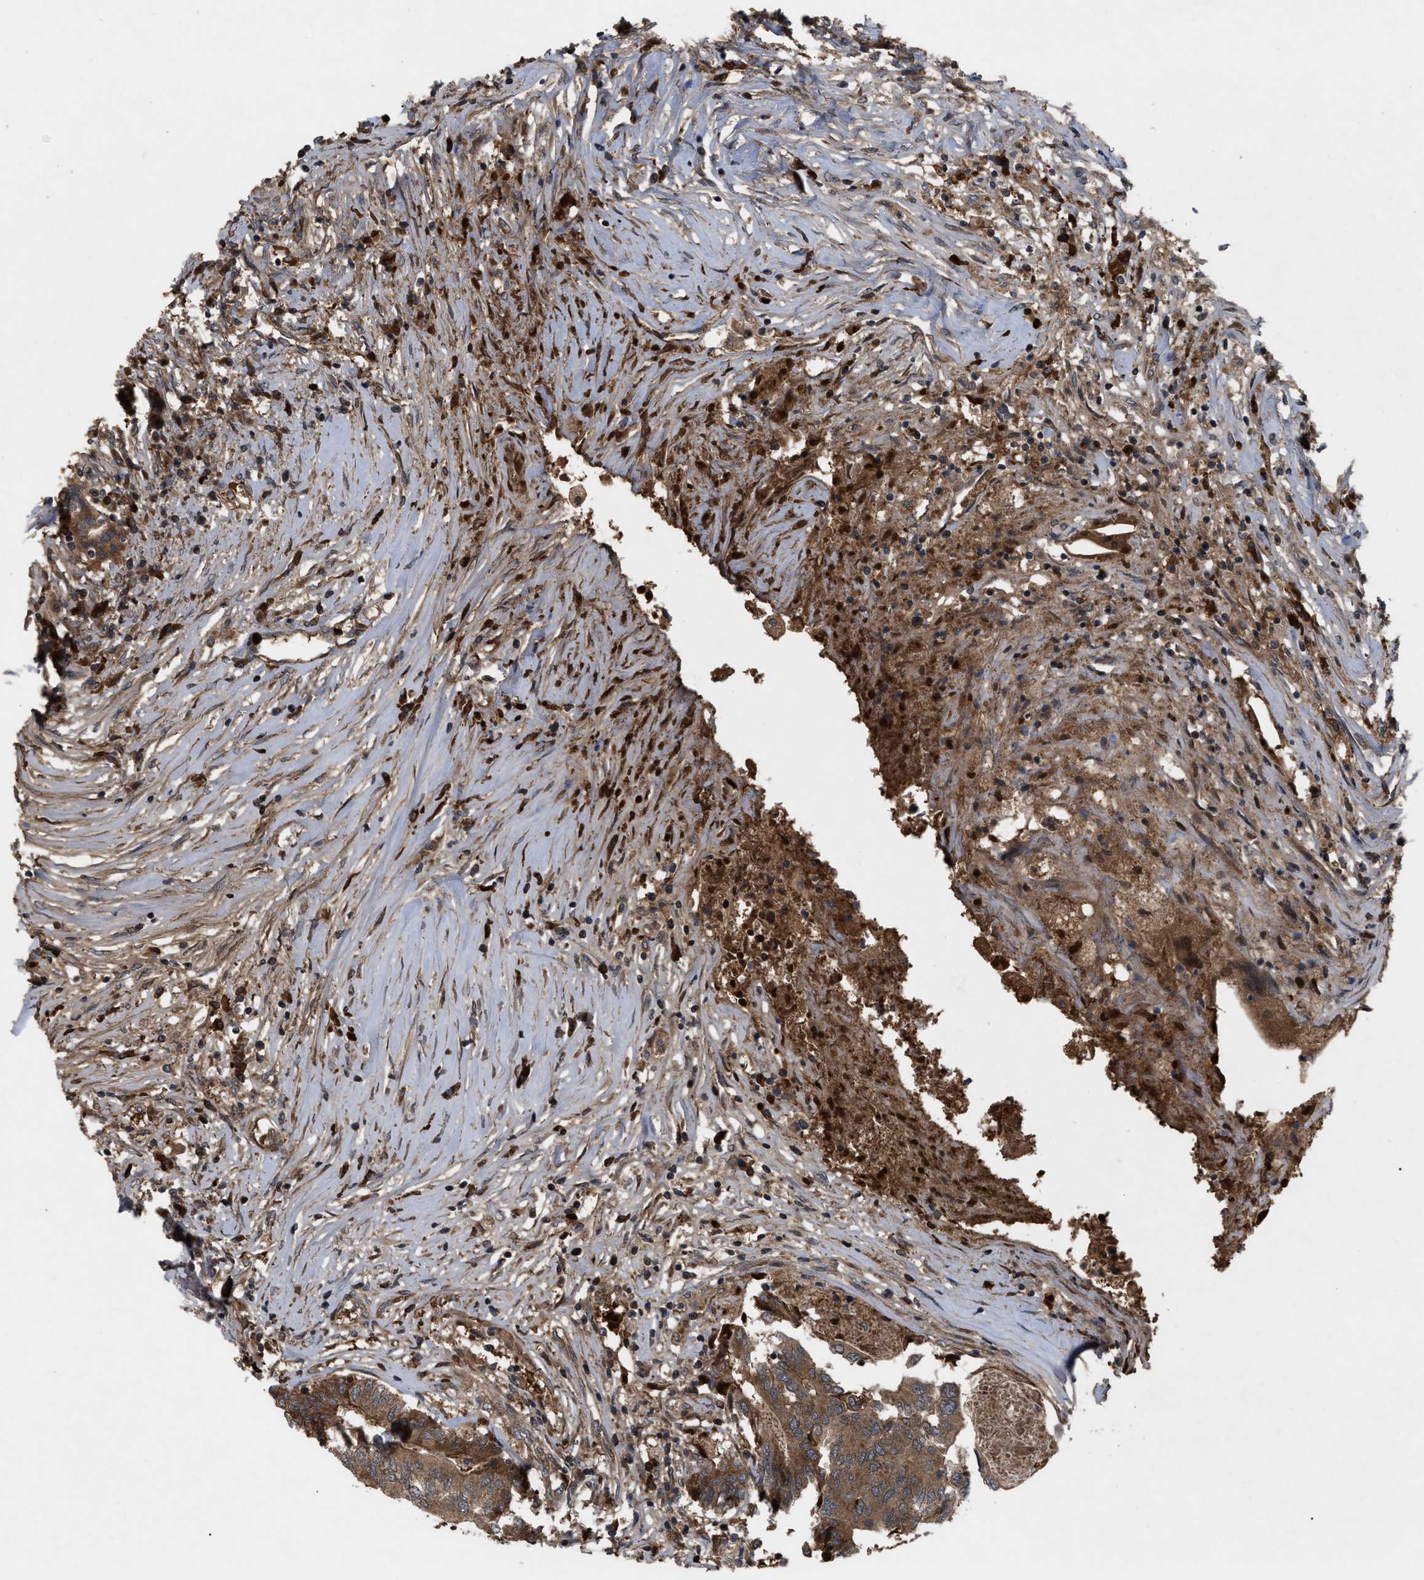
{"staining": {"intensity": "moderate", "quantity": ">75%", "location": "cytoplasmic/membranous"}, "tissue": "colorectal cancer", "cell_type": "Tumor cells", "image_type": "cancer", "snomed": [{"axis": "morphology", "description": "Adenocarcinoma, NOS"}, {"axis": "topography", "description": "Rectum"}], "caption": "Colorectal adenocarcinoma stained with a brown dye reveals moderate cytoplasmic/membranous positive staining in approximately >75% of tumor cells.", "gene": "RAB2A", "patient": {"sex": "male", "age": 63}}